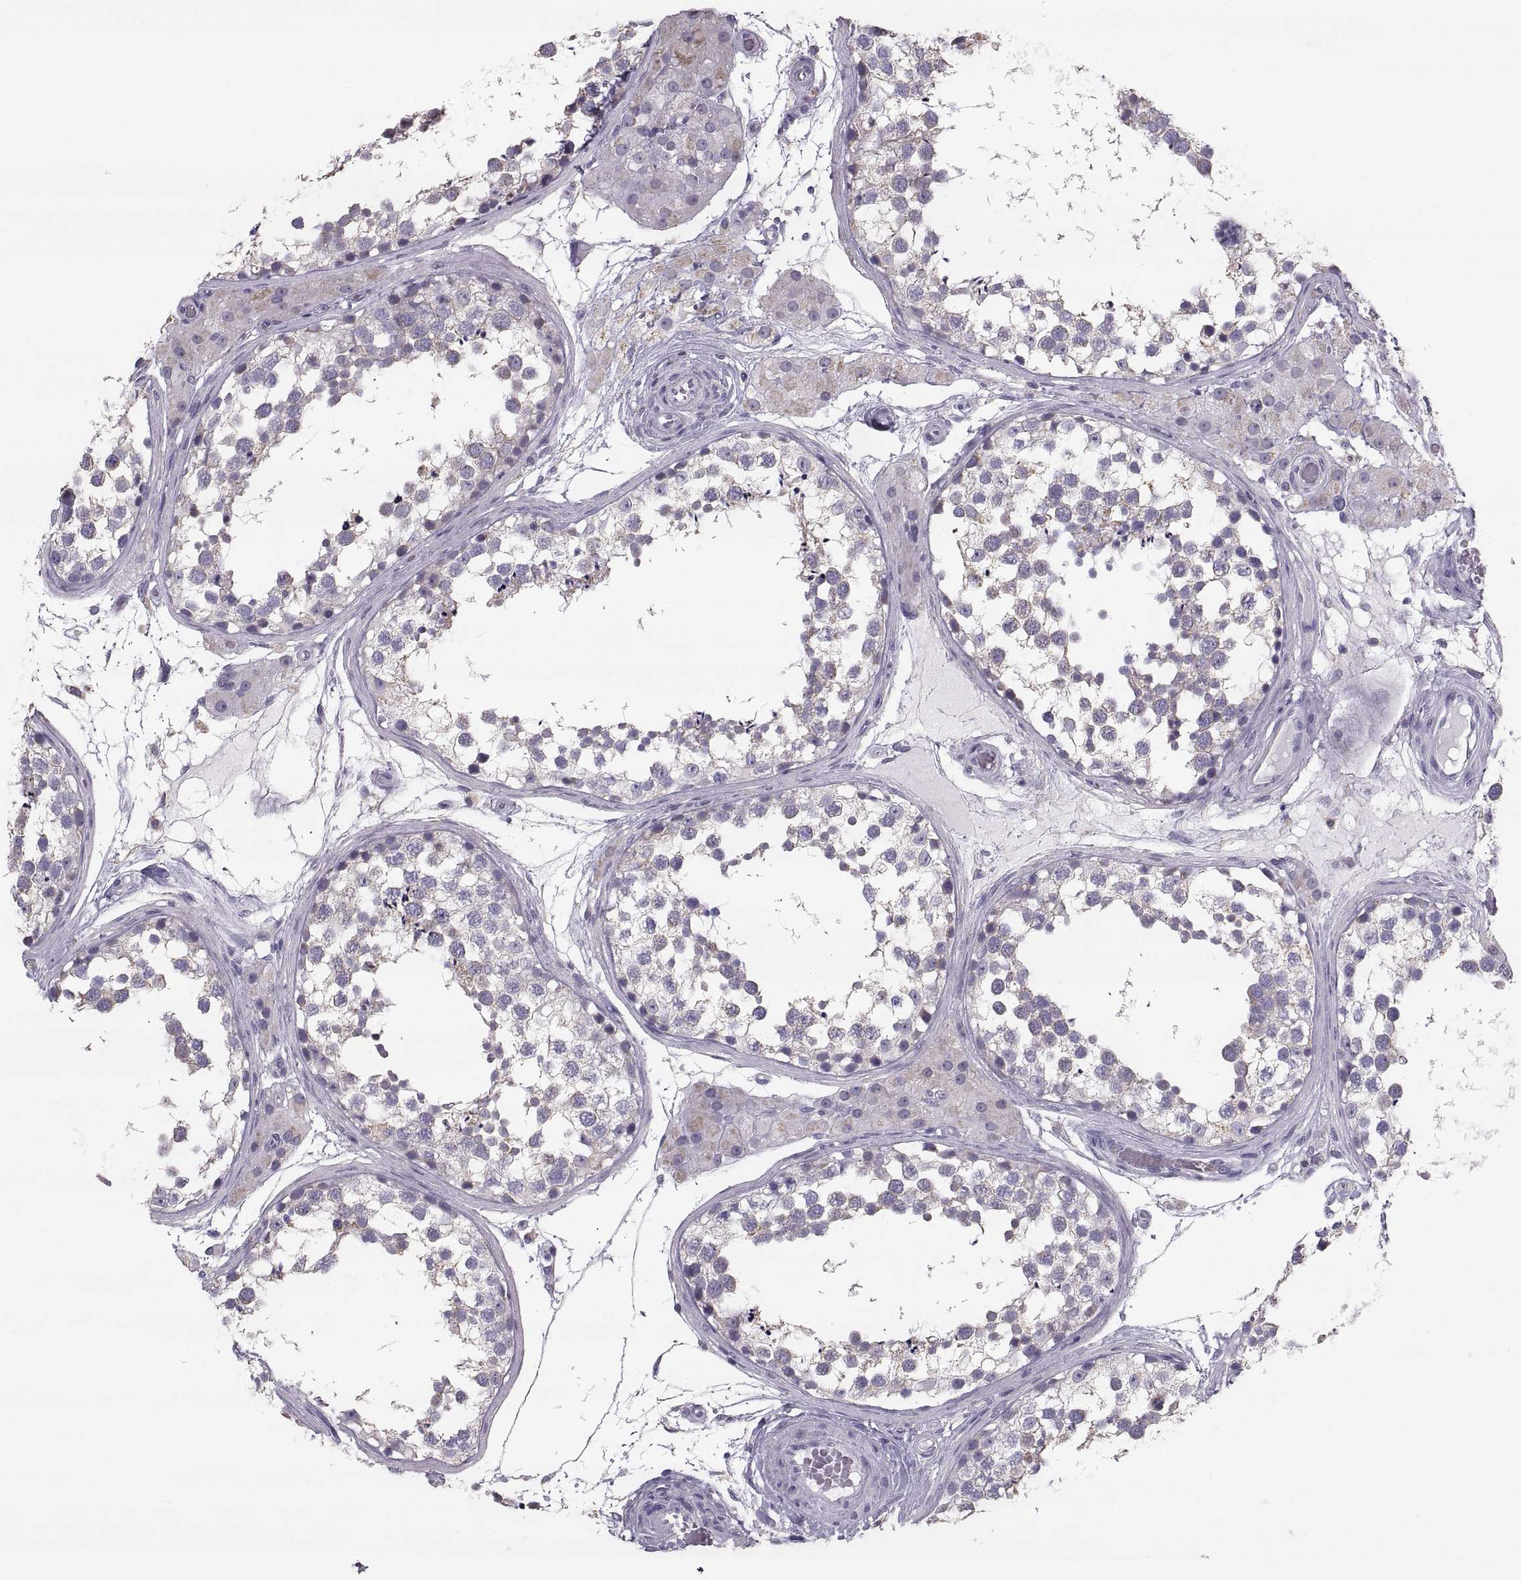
{"staining": {"intensity": "weak", "quantity": "<25%", "location": "cytoplasmic/membranous"}, "tissue": "testis", "cell_type": "Cells in seminiferous ducts", "image_type": "normal", "snomed": [{"axis": "morphology", "description": "Normal tissue, NOS"}, {"axis": "morphology", "description": "Seminoma, NOS"}, {"axis": "topography", "description": "Testis"}], "caption": "Histopathology image shows no significant protein positivity in cells in seminiferous ducts of normal testis.", "gene": "STMND1", "patient": {"sex": "male", "age": 65}}